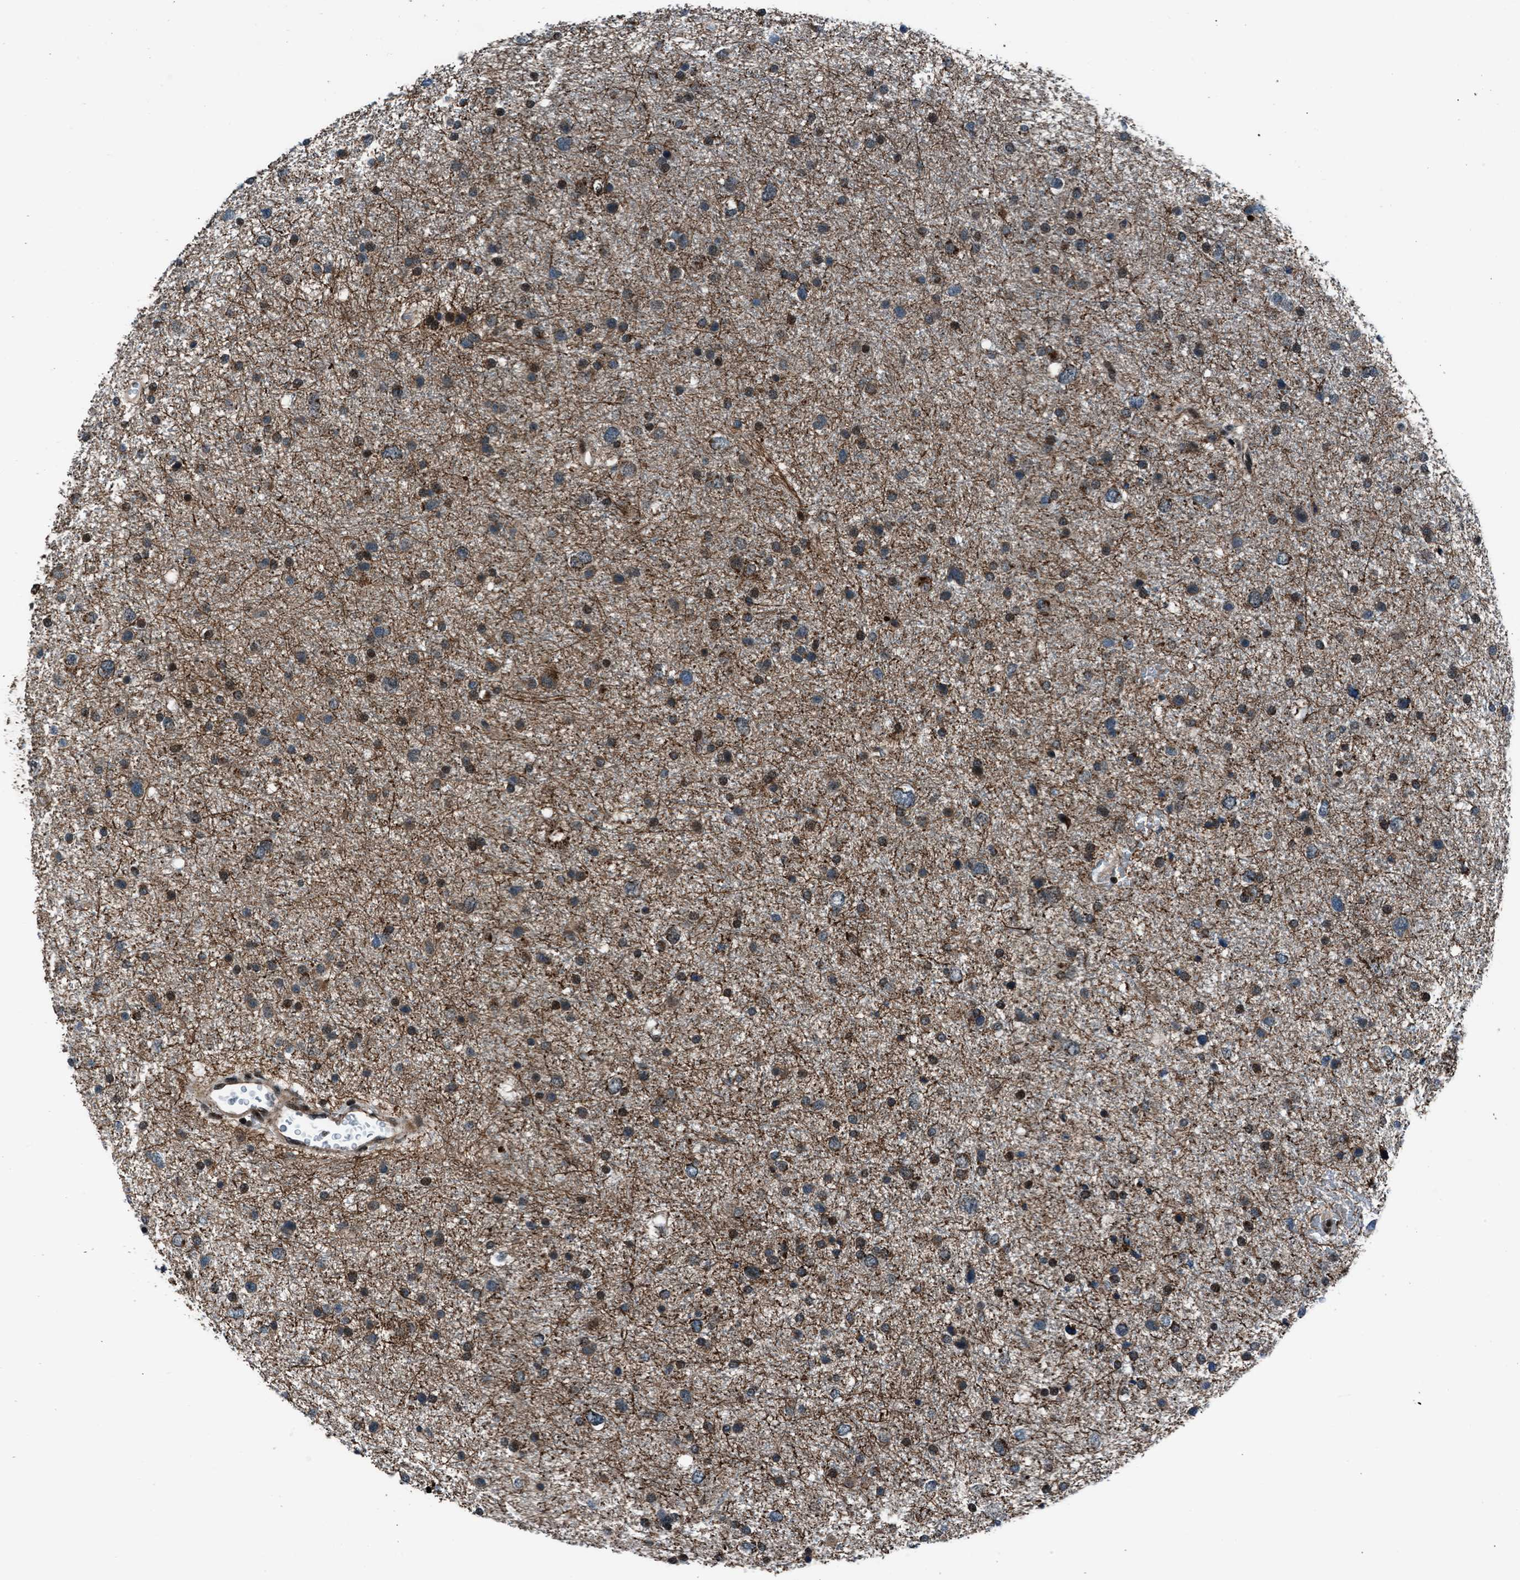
{"staining": {"intensity": "moderate", "quantity": "25%-75%", "location": "cytoplasmic/membranous"}, "tissue": "glioma", "cell_type": "Tumor cells", "image_type": "cancer", "snomed": [{"axis": "morphology", "description": "Glioma, malignant, Low grade"}, {"axis": "topography", "description": "Brain"}], "caption": "Protein expression analysis of human malignant low-grade glioma reveals moderate cytoplasmic/membranous expression in approximately 25%-75% of tumor cells. The protein is stained brown, and the nuclei are stained in blue (DAB IHC with brightfield microscopy, high magnification).", "gene": "MORC3", "patient": {"sex": "female", "age": 37}}